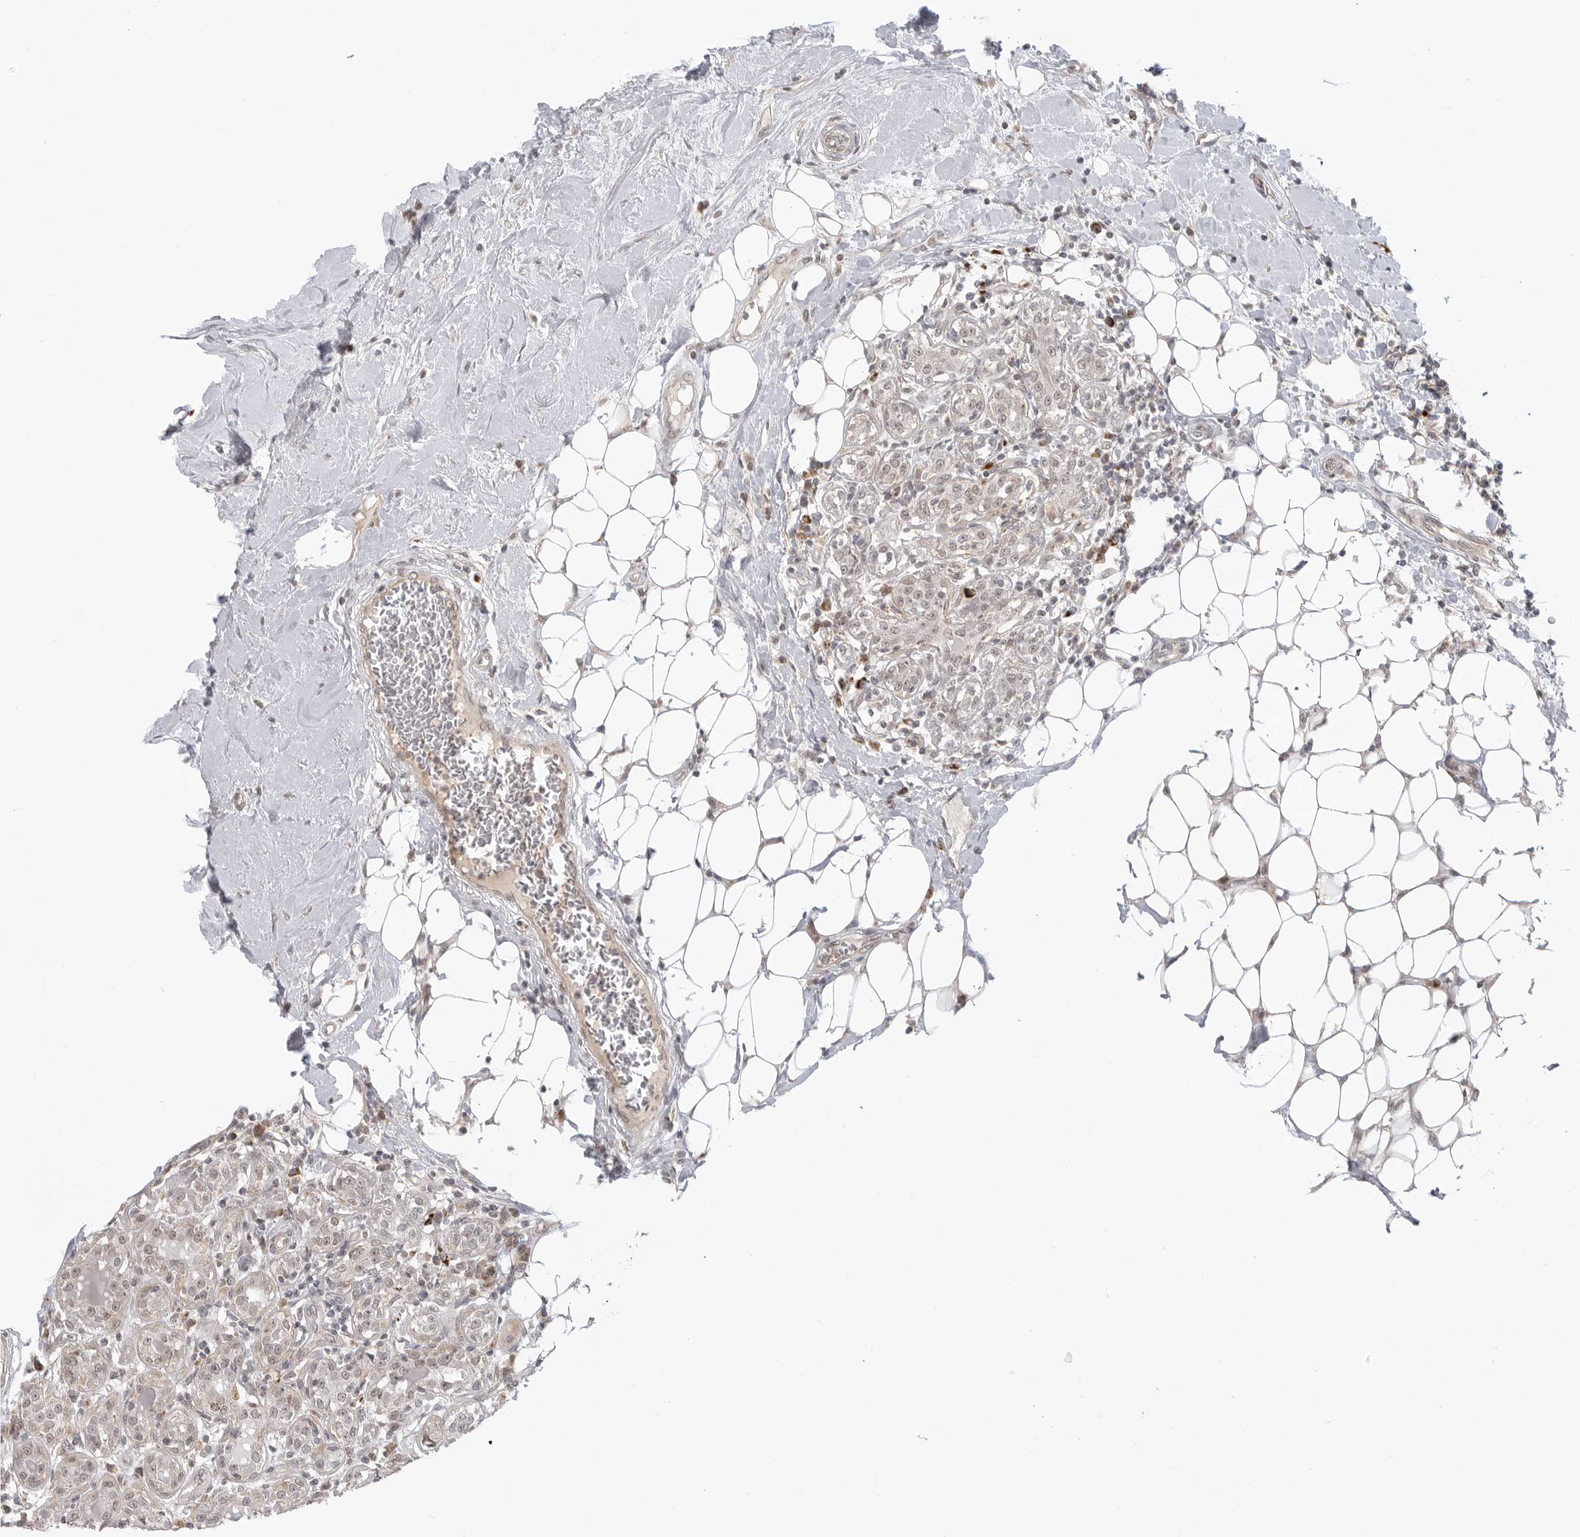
{"staining": {"intensity": "weak", "quantity": "<25%", "location": "nuclear"}, "tissue": "breast cancer", "cell_type": "Tumor cells", "image_type": "cancer", "snomed": [{"axis": "morphology", "description": "Duct carcinoma"}, {"axis": "topography", "description": "Breast"}], "caption": "An IHC histopathology image of breast infiltrating ductal carcinoma is shown. There is no staining in tumor cells of breast infiltrating ductal carcinoma. Brightfield microscopy of IHC stained with DAB (3,3'-diaminobenzidine) (brown) and hematoxylin (blue), captured at high magnification.", "gene": "KALRN", "patient": {"sex": "female", "age": 27}}